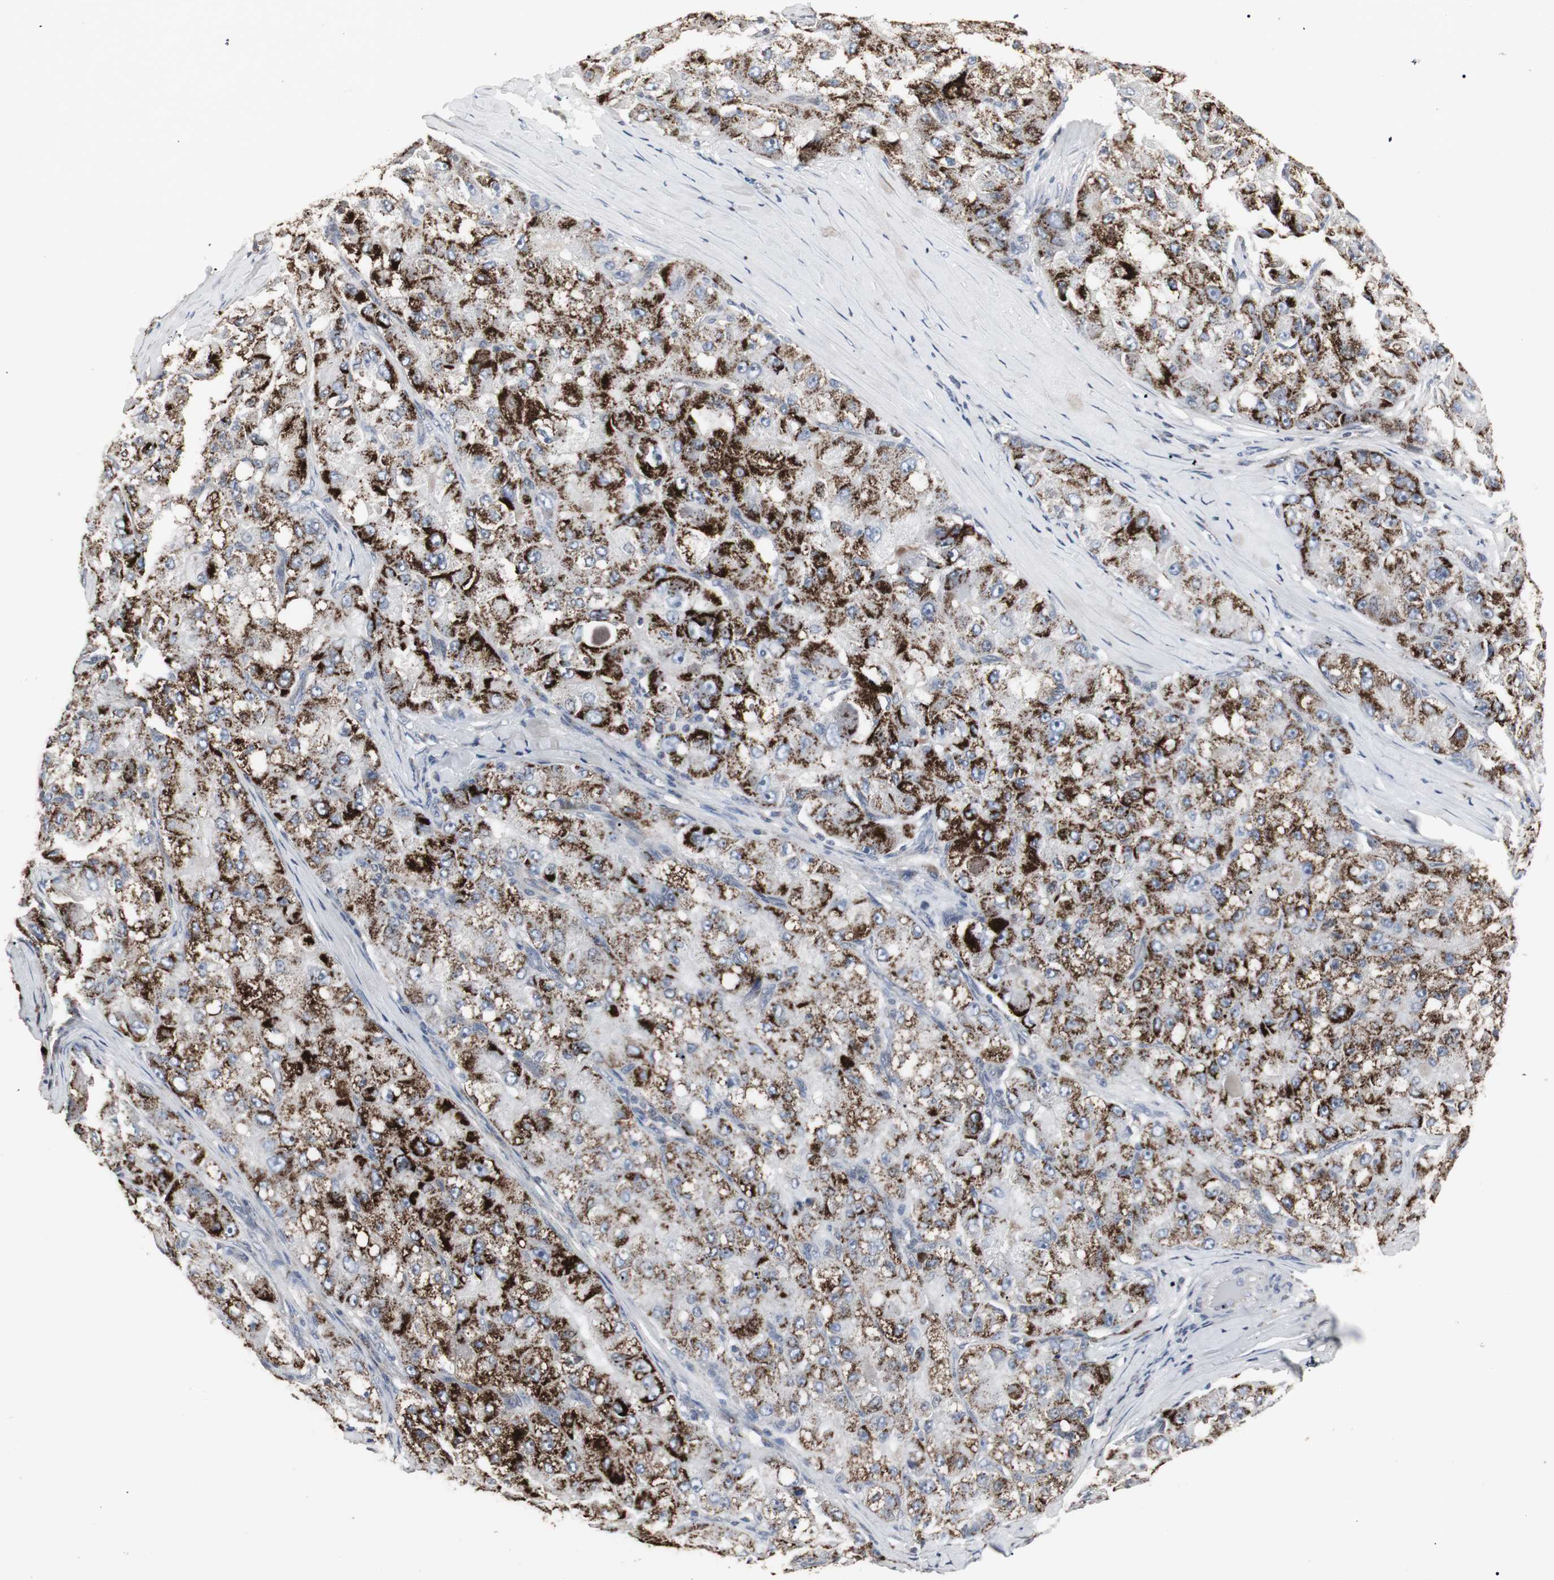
{"staining": {"intensity": "strong", "quantity": ">75%", "location": "cytoplasmic/membranous"}, "tissue": "liver cancer", "cell_type": "Tumor cells", "image_type": "cancer", "snomed": [{"axis": "morphology", "description": "Carcinoma, Hepatocellular, NOS"}, {"axis": "topography", "description": "Liver"}], "caption": "Liver cancer stained with a brown dye demonstrates strong cytoplasmic/membranous positive positivity in about >75% of tumor cells.", "gene": "ACAA1", "patient": {"sex": "male", "age": 80}}